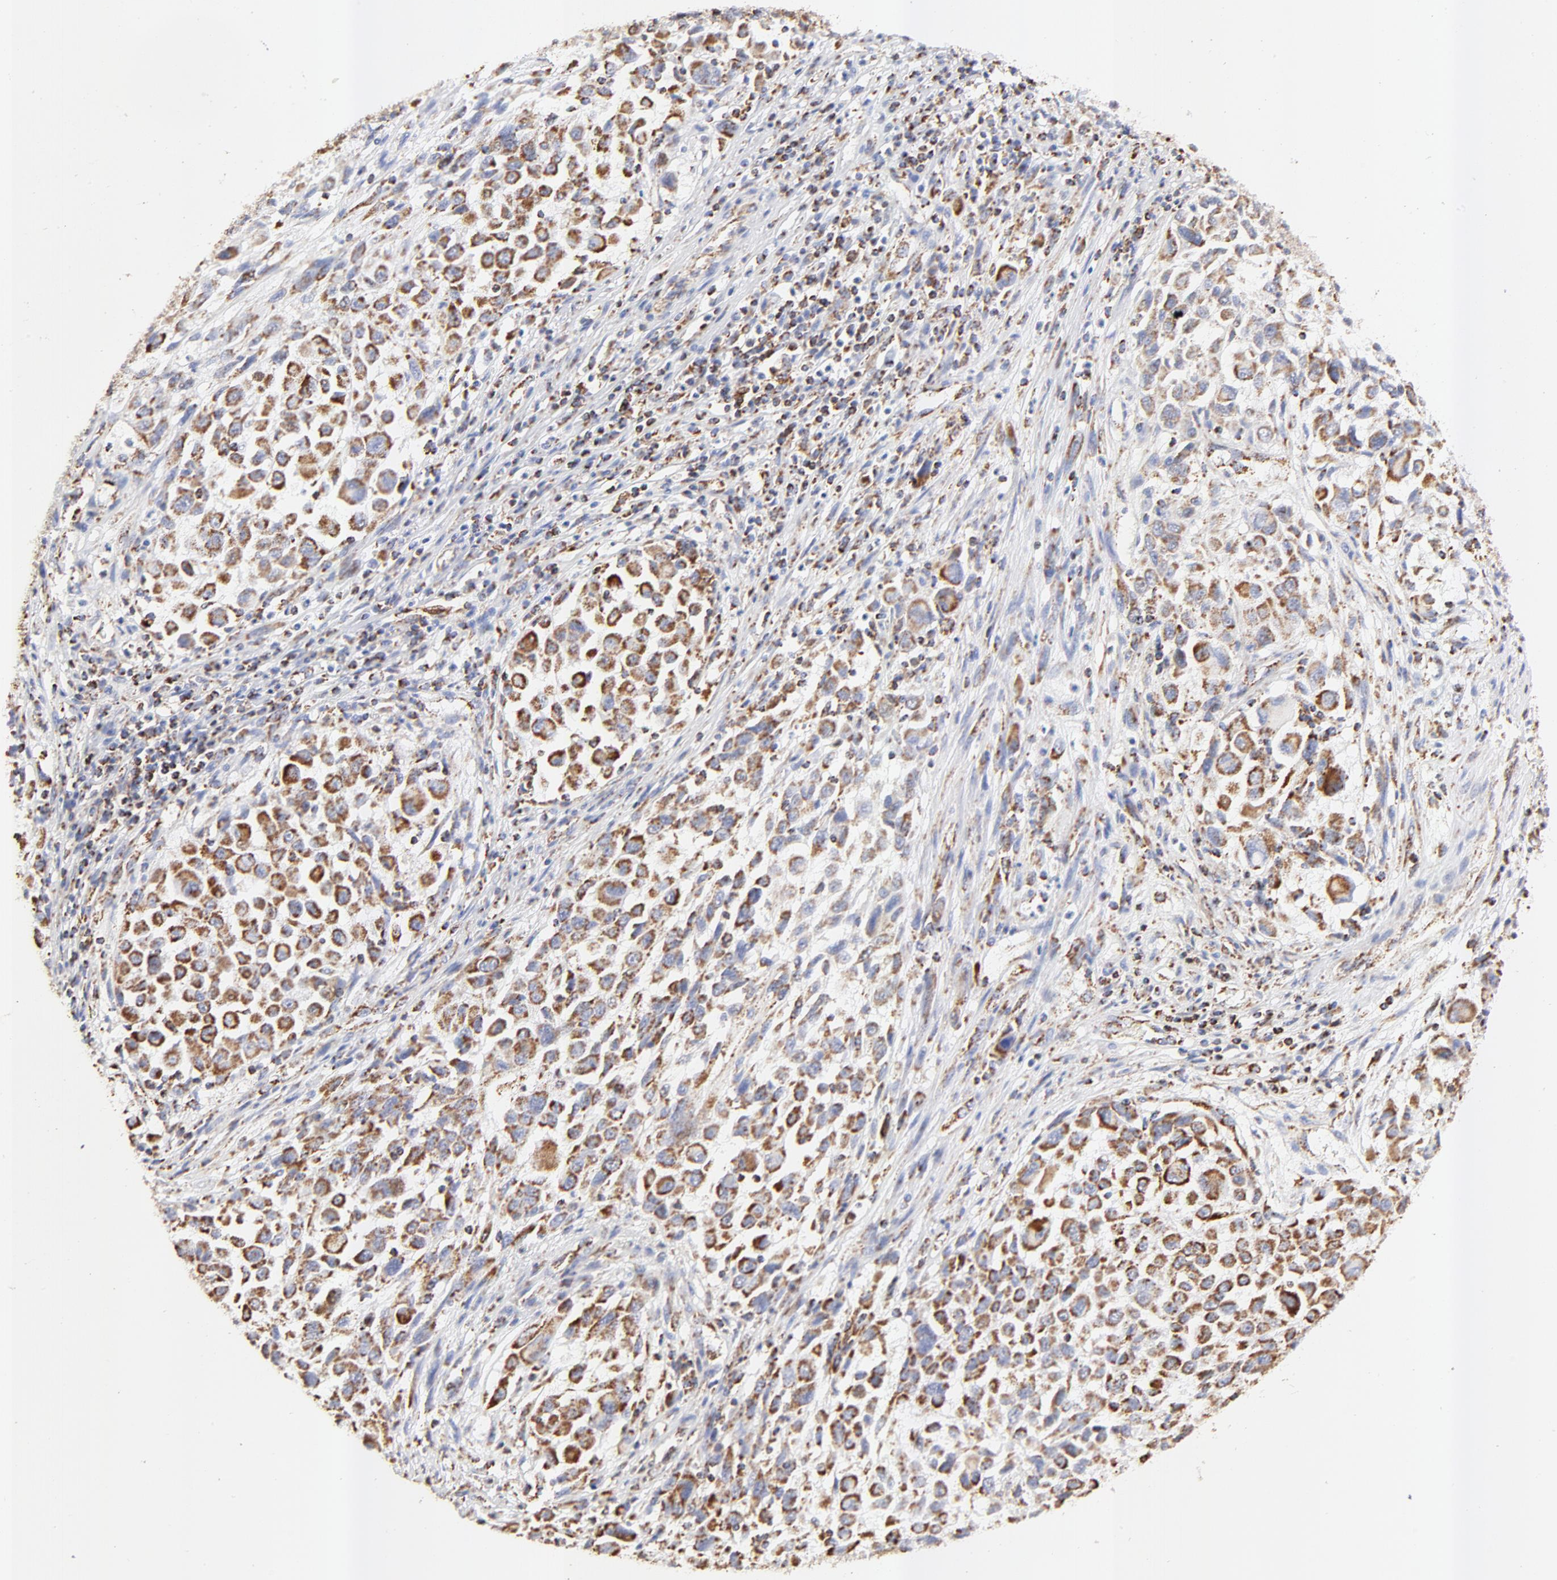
{"staining": {"intensity": "strong", "quantity": ">75%", "location": "cytoplasmic/membranous"}, "tissue": "melanoma", "cell_type": "Tumor cells", "image_type": "cancer", "snomed": [{"axis": "morphology", "description": "Malignant melanoma, Metastatic site"}, {"axis": "topography", "description": "Lymph node"}], "caption": "A micrograph of human malignant melanoma (metastatic site) stained for a protein displays strong cytoplasmic/membranous brown staining in tumor cells.", "gene": "COX4I1", "patient": {"sex": "male", "age": 61}}